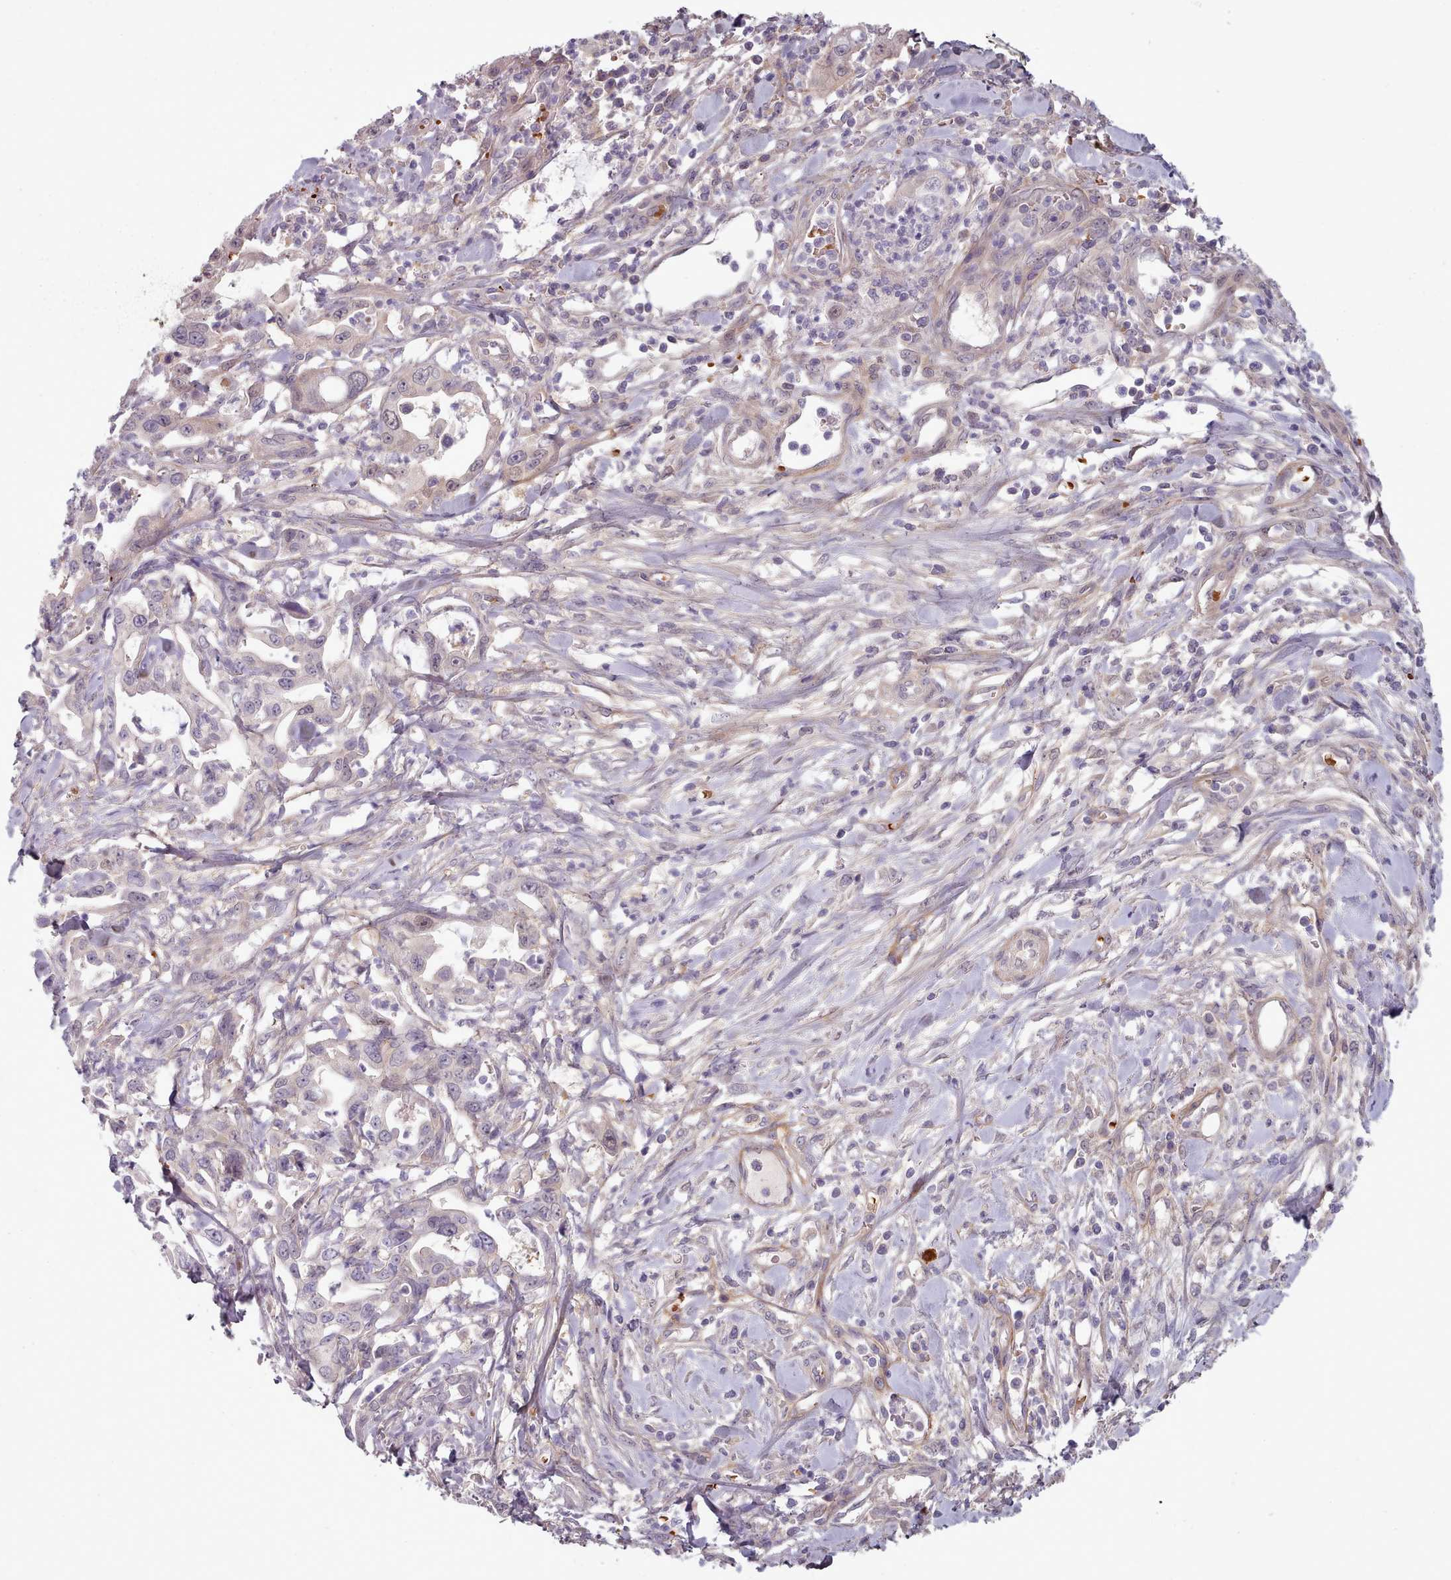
{"staining": {"intensity": "negative", "quantity": "none", "location": "none"}, "tissue": "pancreatic cancer", "cell_type": "Tumor cells", "image_type": "cancer", "snomed": [{"axis": "morphology", "description": "Adenocarcinoma, NOS"}, {"axis": "topography", "description": "Pancreas"}], "caption": "Pancreatic cancer (adenocarcinoma) stained for a protein using IHC exhibits no positivity tumor cells.", "gene": "CLNS1A", "patient": {"sex": "female", "age": 61}}